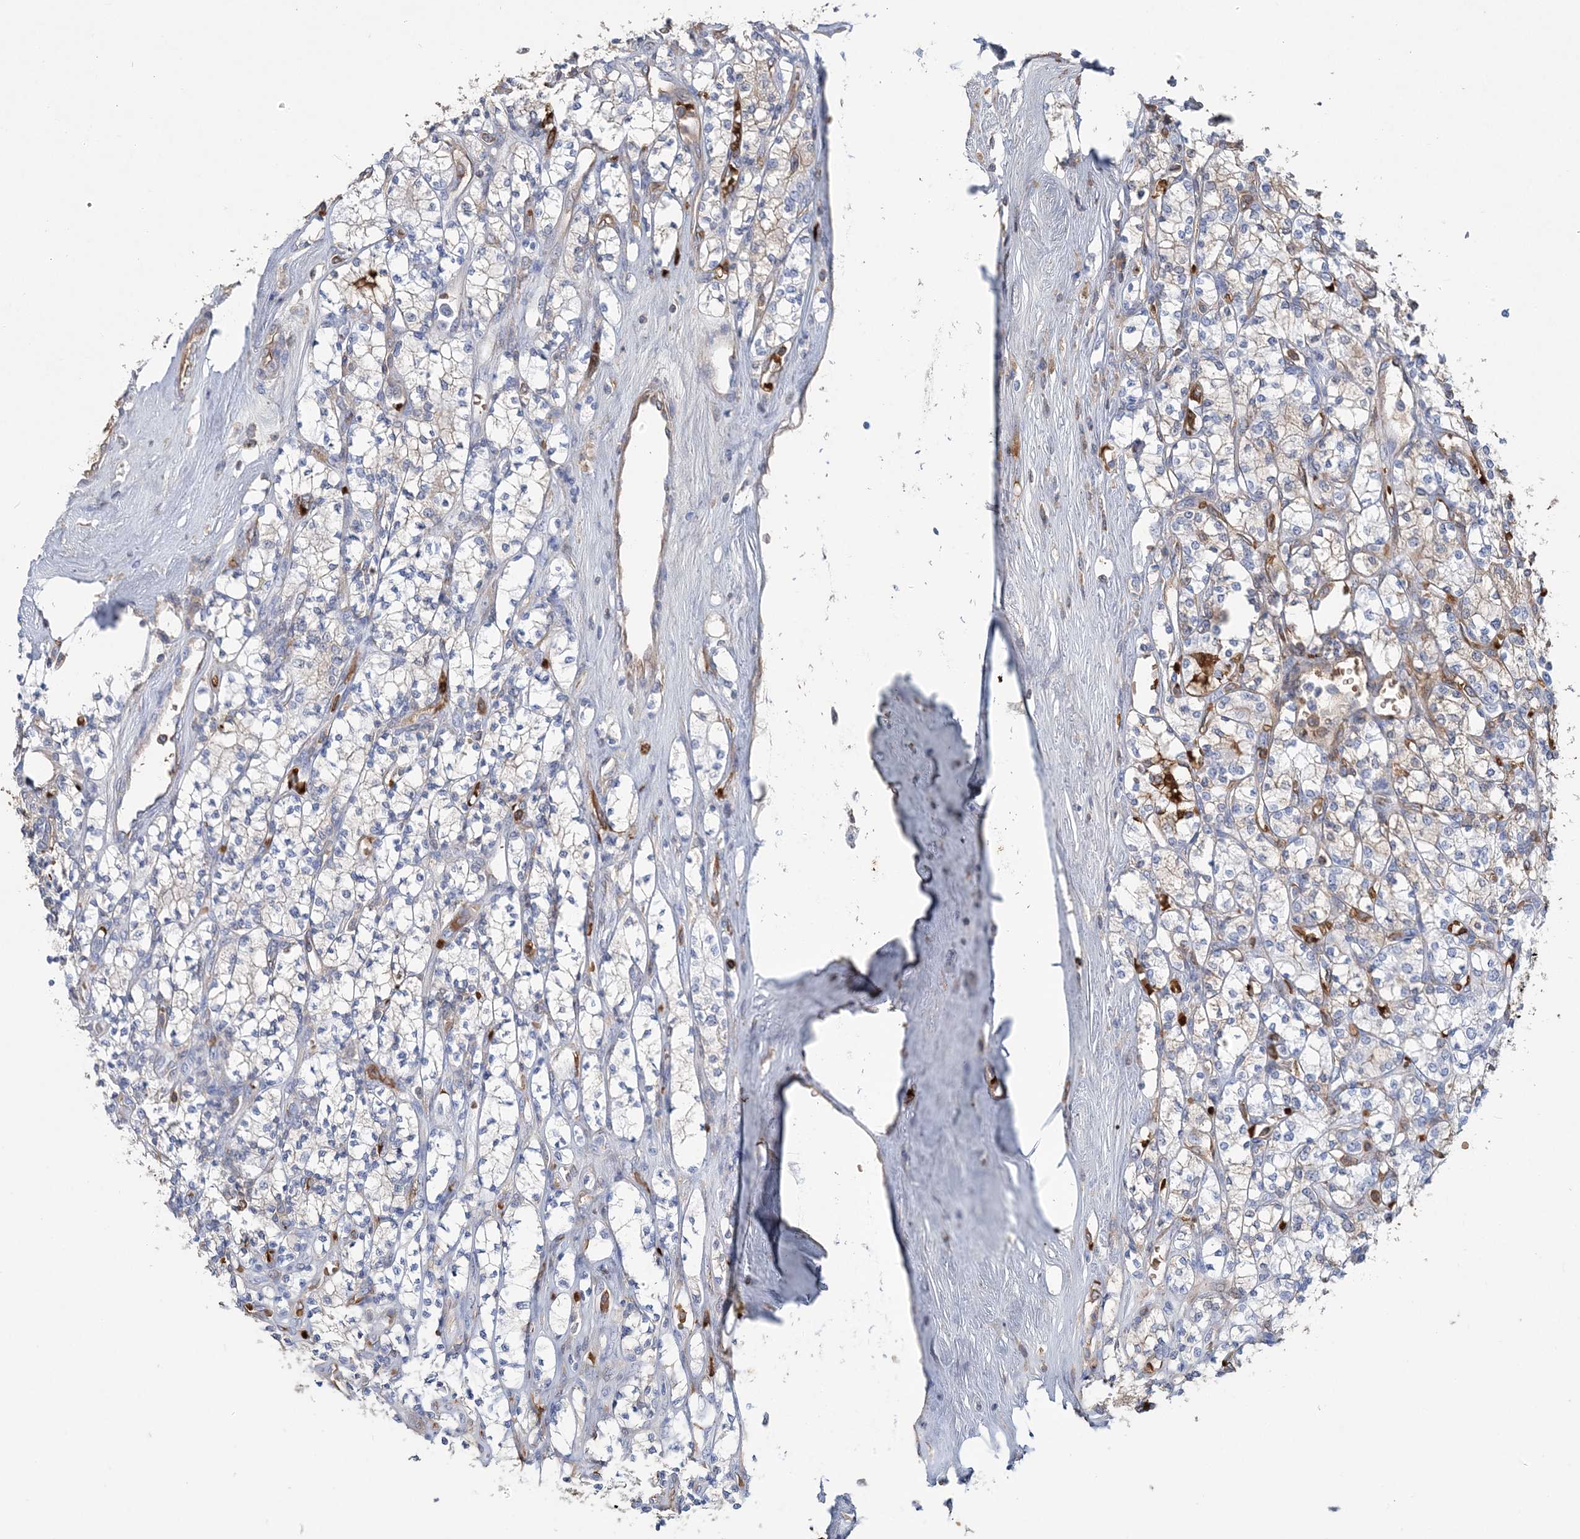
{"staining": {"intensity": "negative", "quantity": "none", "location": "none"}, "tissue": "renal cancer", "cell_type": "Tumor cells", "image_type": "cancer", "snomed": [{"axis": "morphology", "description": "Adenocarcinoma, NOS"}, {"axis": "topography", "description": "Kidney"}], "caption": "An image of renal adenocarcinoma stained for a protein displays no brown staining in tumor cells.", "gene": "HBD", "patient": {"sex": "male", "age": 77}}